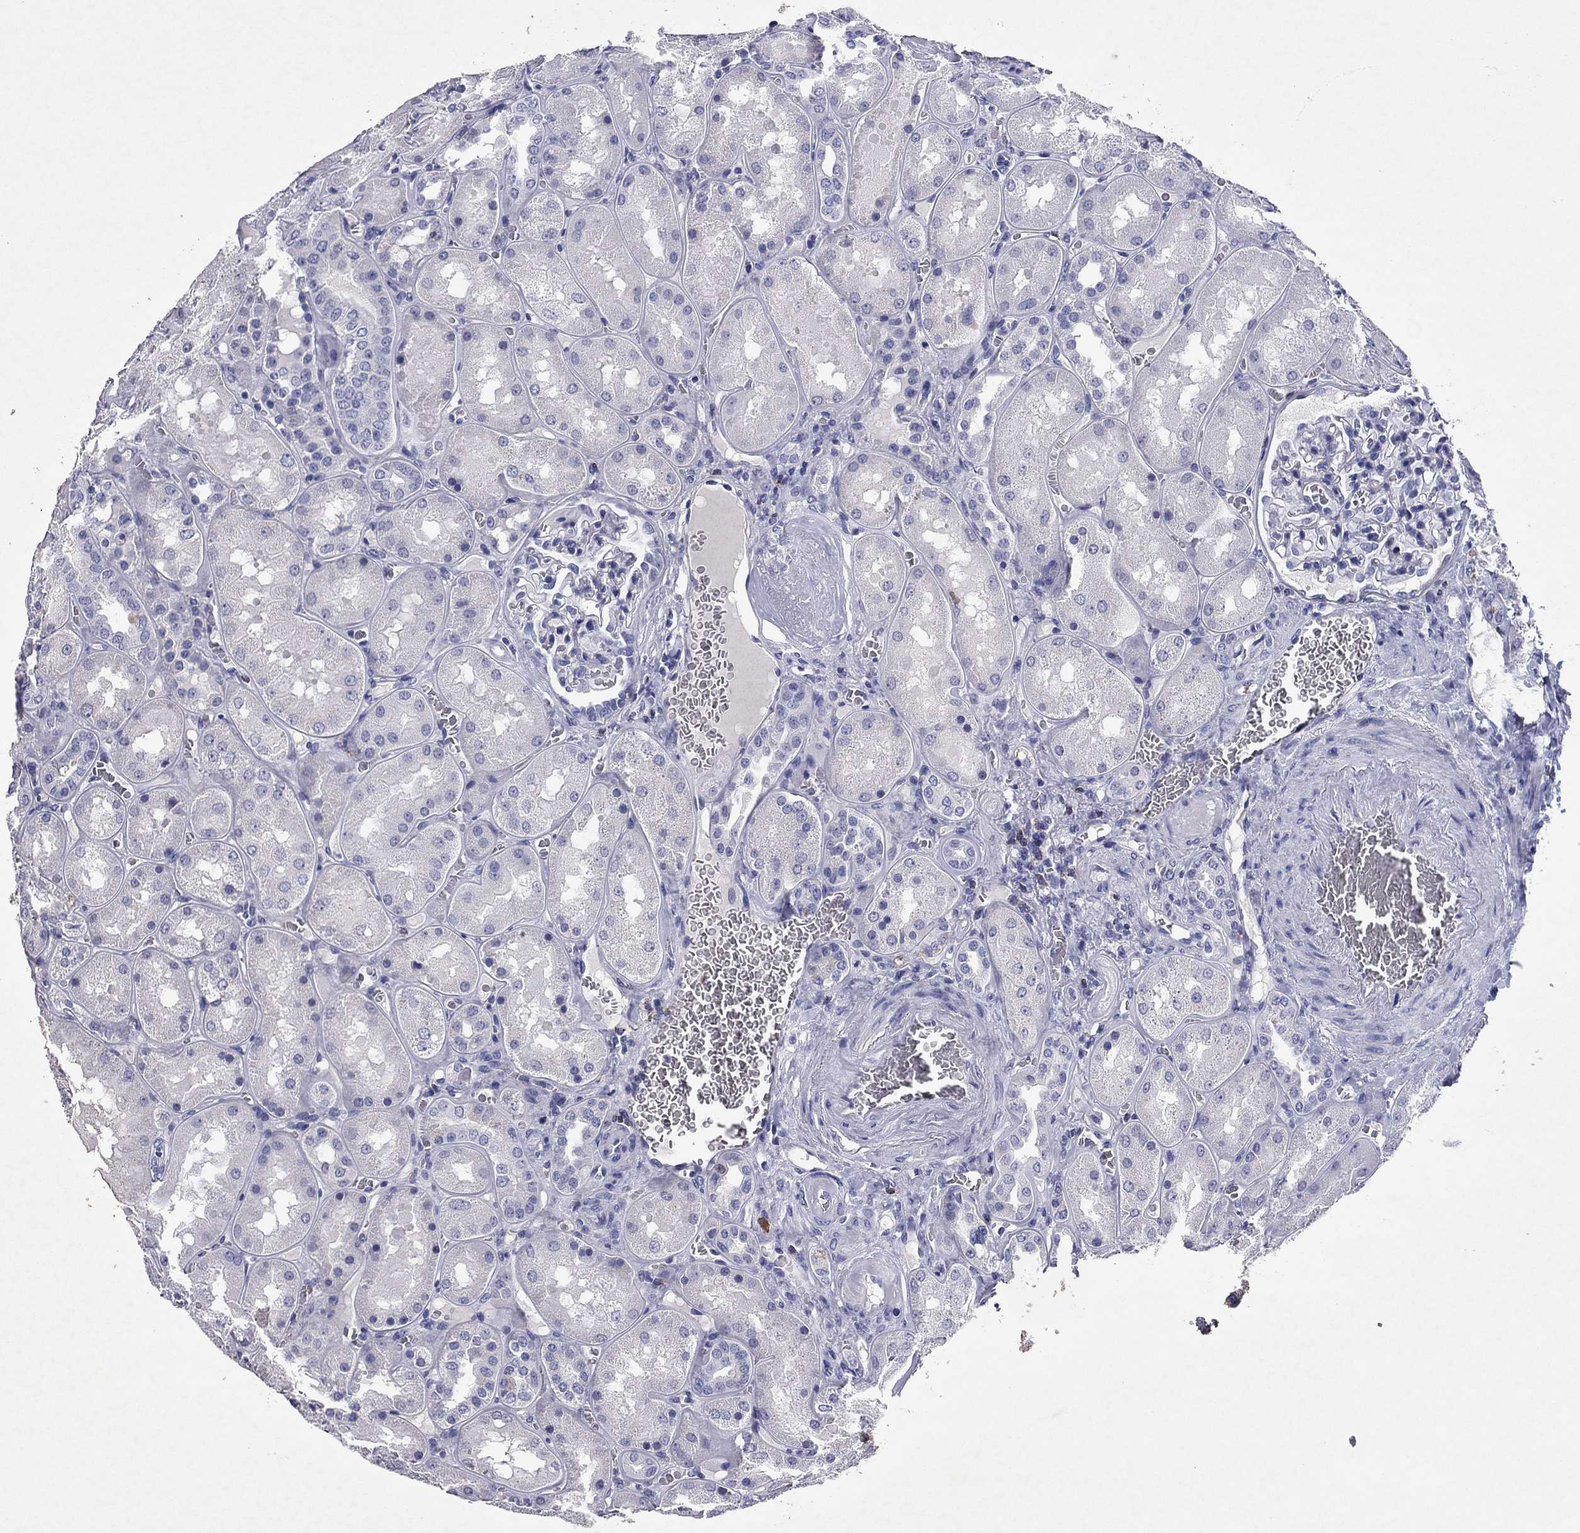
{"staining": {"intensity": "negative", "quantity": "none", "location": "none"}, "tissue": "kidney", "cell_type": "Cells in glomeruli", "image_type": "normal", "snomed": [{"axis": "morphology", "description": "Normal tissue, NOS"}, {"axis": "topography", "description": "Kidney"}], "caption": "Cells in glomeruli show no significant expression in normal kidney.", "gene": "GZMK", "patient": {"sex": "male", "age": 73}}